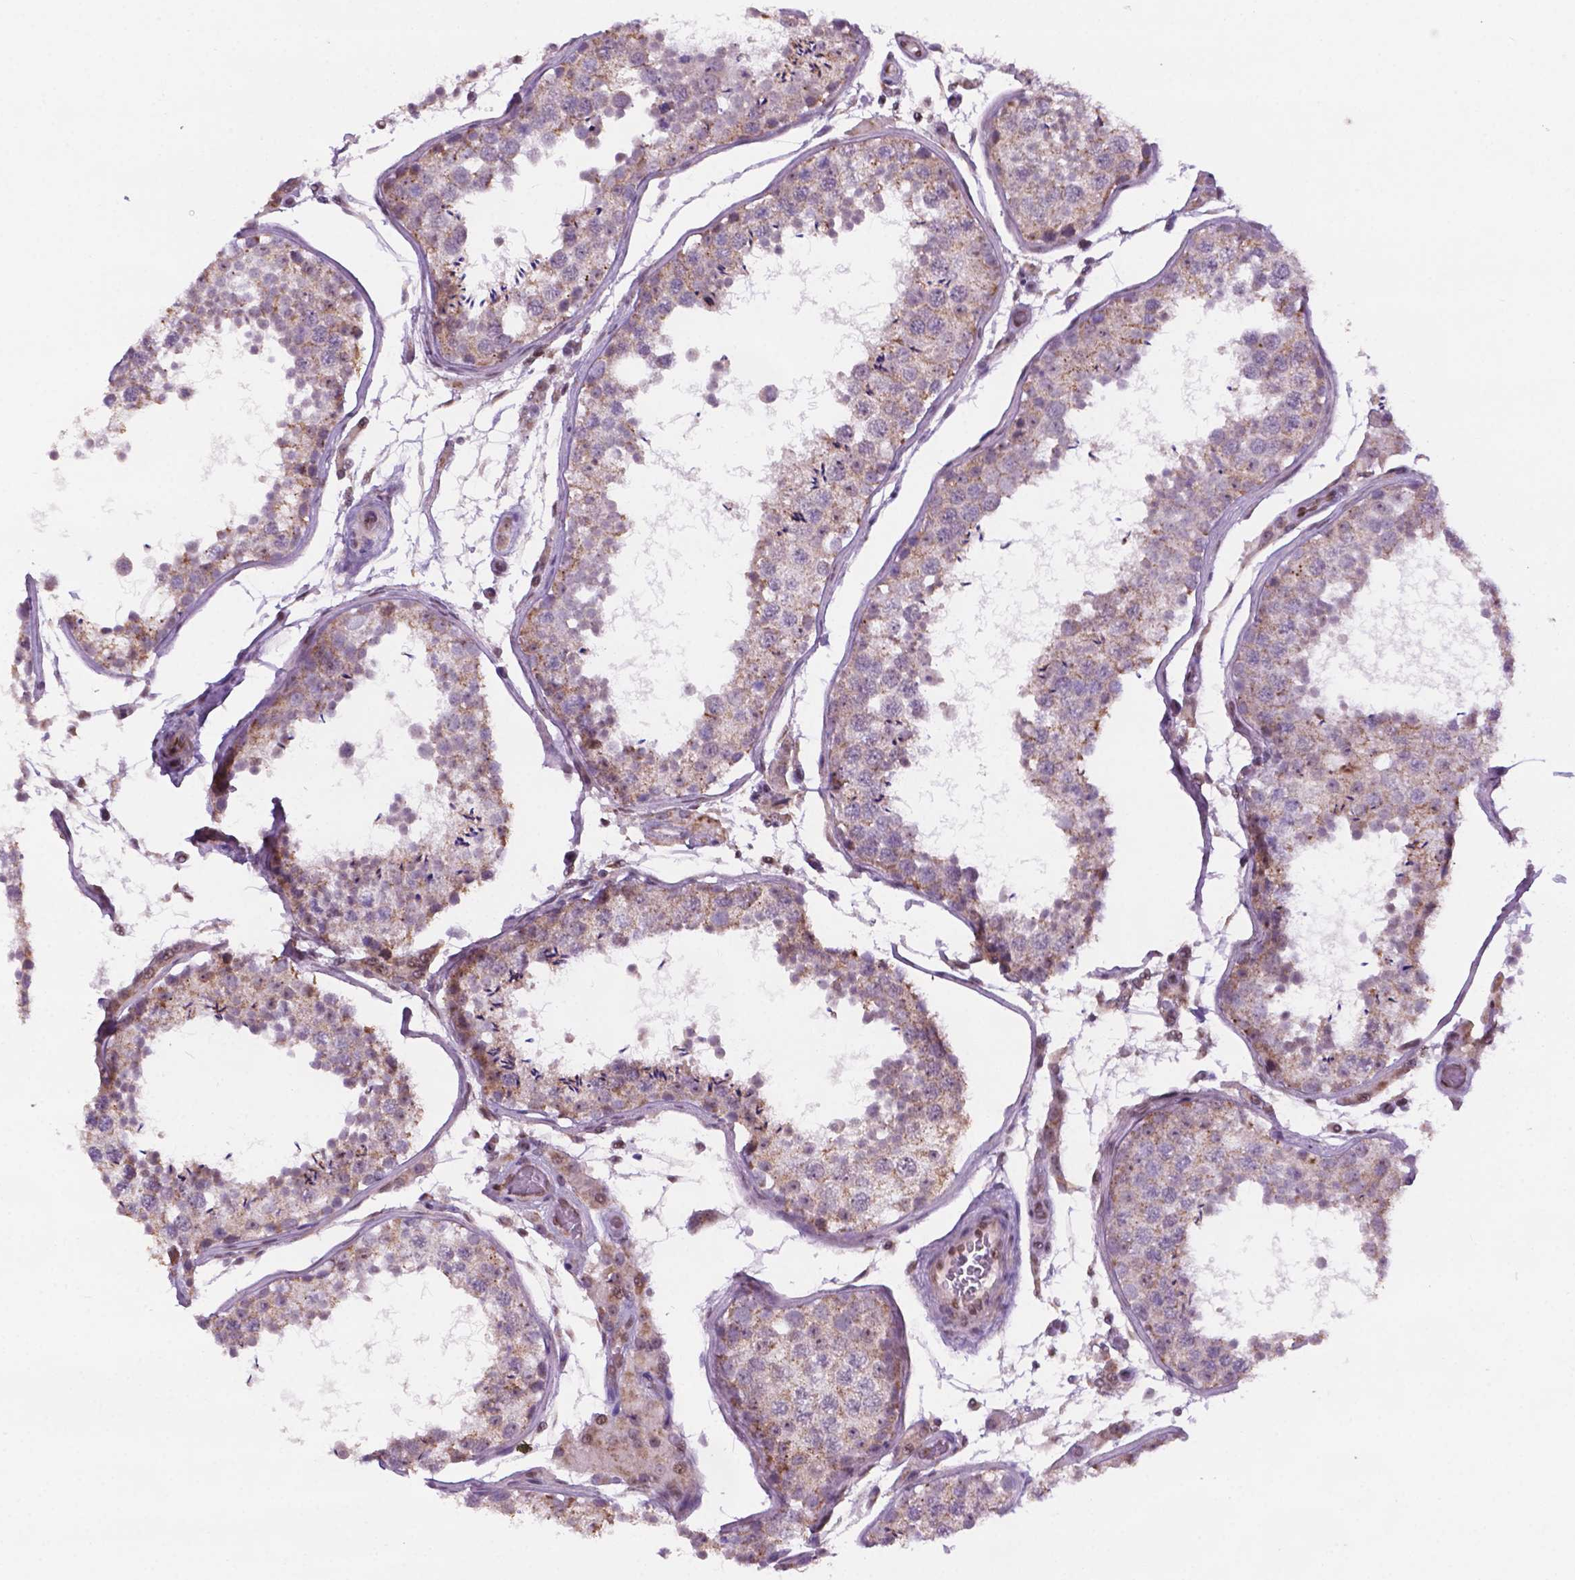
{"staining": {"intensity": "weak", "quantity": "25%-75%", "location": "cytoplasmic/membranous,nuclear"}, "tissue": "testis", "cell_type": "Cells in seminiferous ducts", "image_type": "normal", "snomed": [{"axis": "morphology", "description": "Normal tissue, NOS"}, {"axis": "topography", "description": "Testis"}], "caption": "This is an image of IHC staining of unremarkable testis, which shows weak staining in the cytoplasmic/membranous,nuclear of cells in seminiferous ducts.", "gene": "C18orf21", "patient": {"sex": "male", "age": 29}}